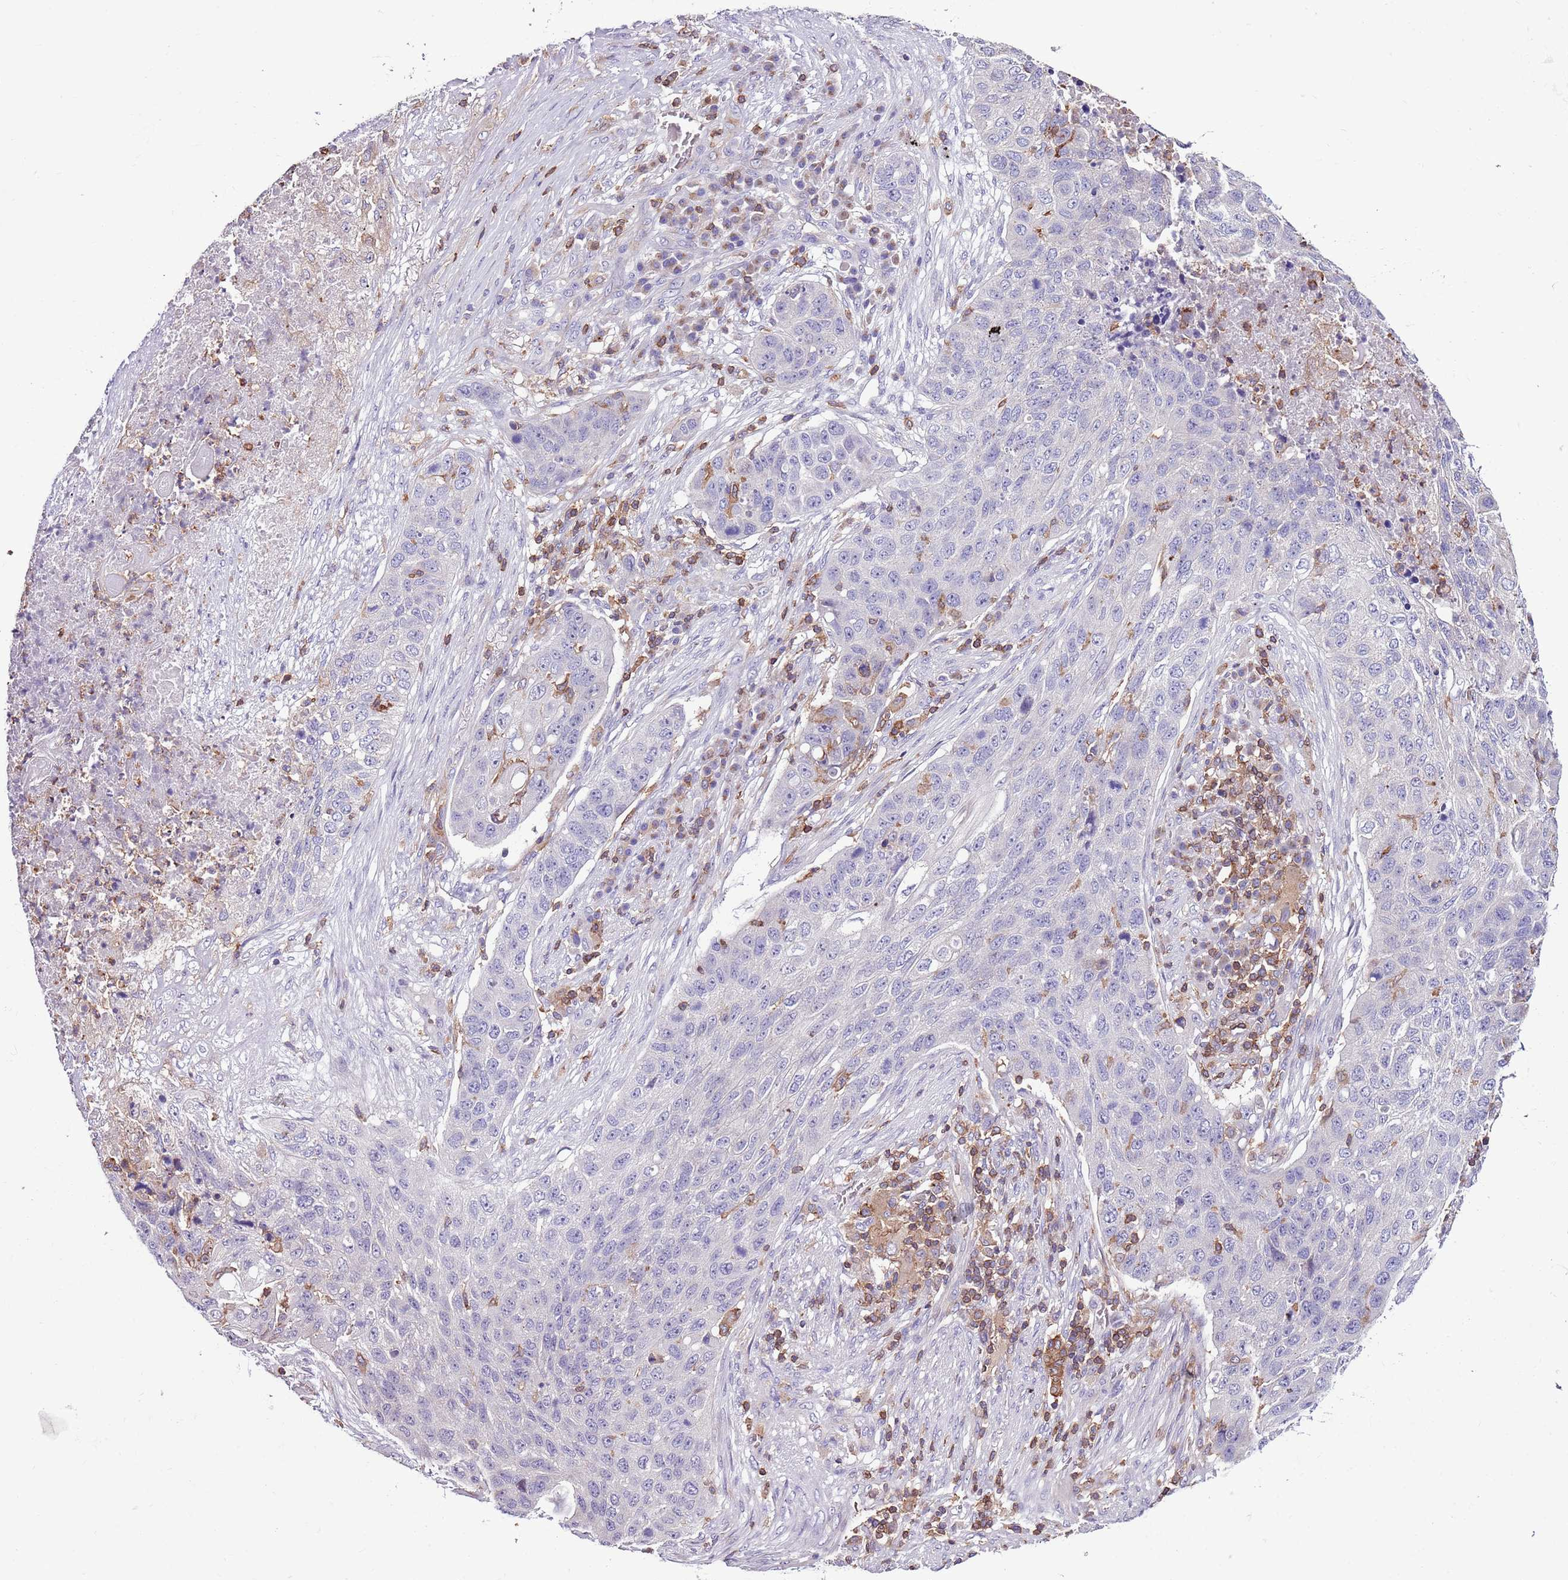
{"staining": {"intensity": "negative", "quantity": "none", "location": "none"}, "tissue": "lung cancer", "cell_type": "Tumor cells", "image_type": "cancer", "snomed": [{"axis": "morphology", "description": "Squamous cell carcinoma, NOS"}, {"axis": "topography", "description": "Lung"}], "caption": "Immunohistochemistry (IHC) histopathology image of human lung squamous cell carcinoma stained for a protein (brown), which shows no positivity in tumor cells.", "gene": "ZSWIM1", "patient": {"sex": "female", "age": 63}}